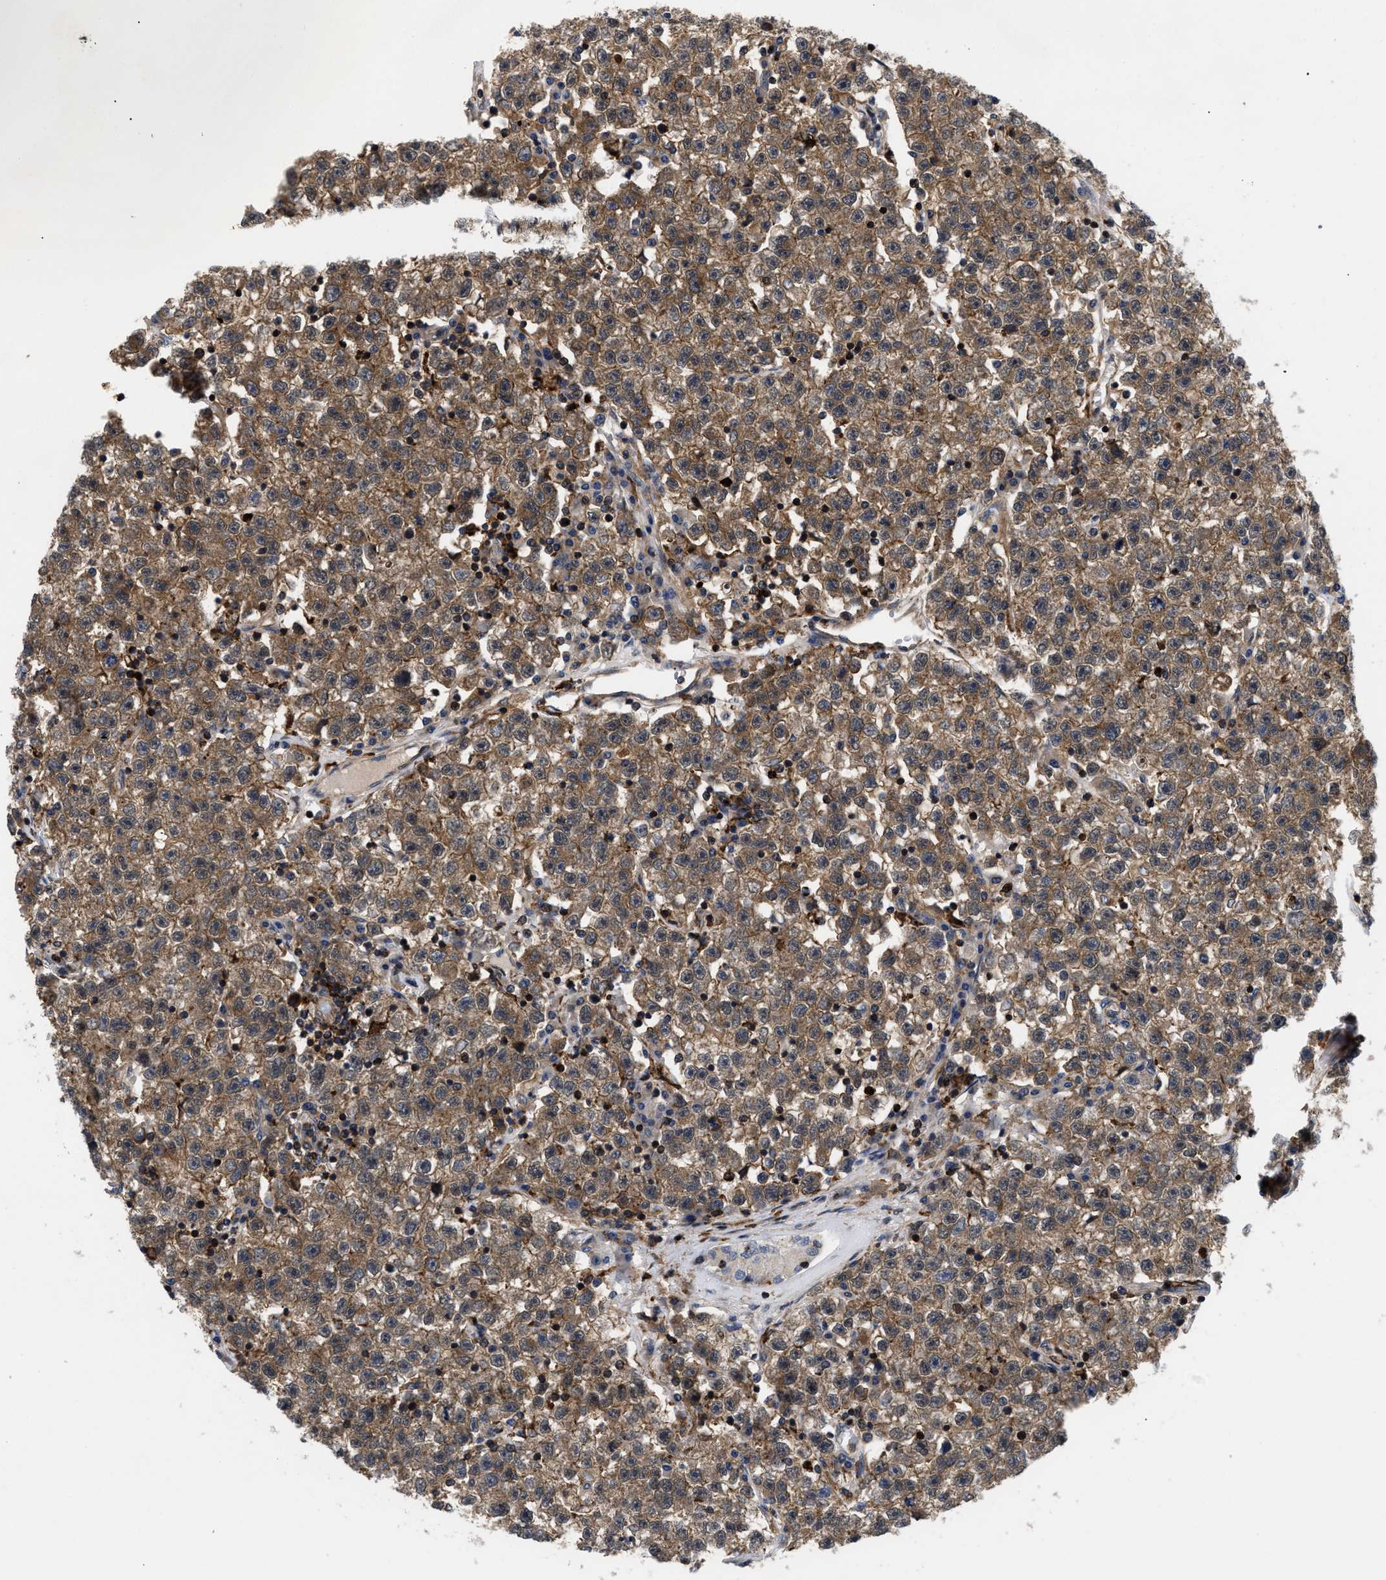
{"staining": {"intensity": "moderate", "quantity": ">75%", "location": "cytoplasmic/membranous"}, "tissue": "testis cancer", "cell_type": "Tumor cells", "image_type": "cancer", "snomed": [{"axis": "morphology", "description": "Seminoma, NOS"}, {"axis": "topography", "description": "Testis"}], "caption": "Seminoma (testis) stained with IHC reveals moderate cytoplasmic/membranous expression in about >75% of tumor cells. Using DAB (3,3'-diaminobenzidine) (brown) and hematoxylin (blue) stains, captured at high magnification using brightfield microscopy.", "gene": "SPAST", "patient": {"sex": "male", "age": 22}}